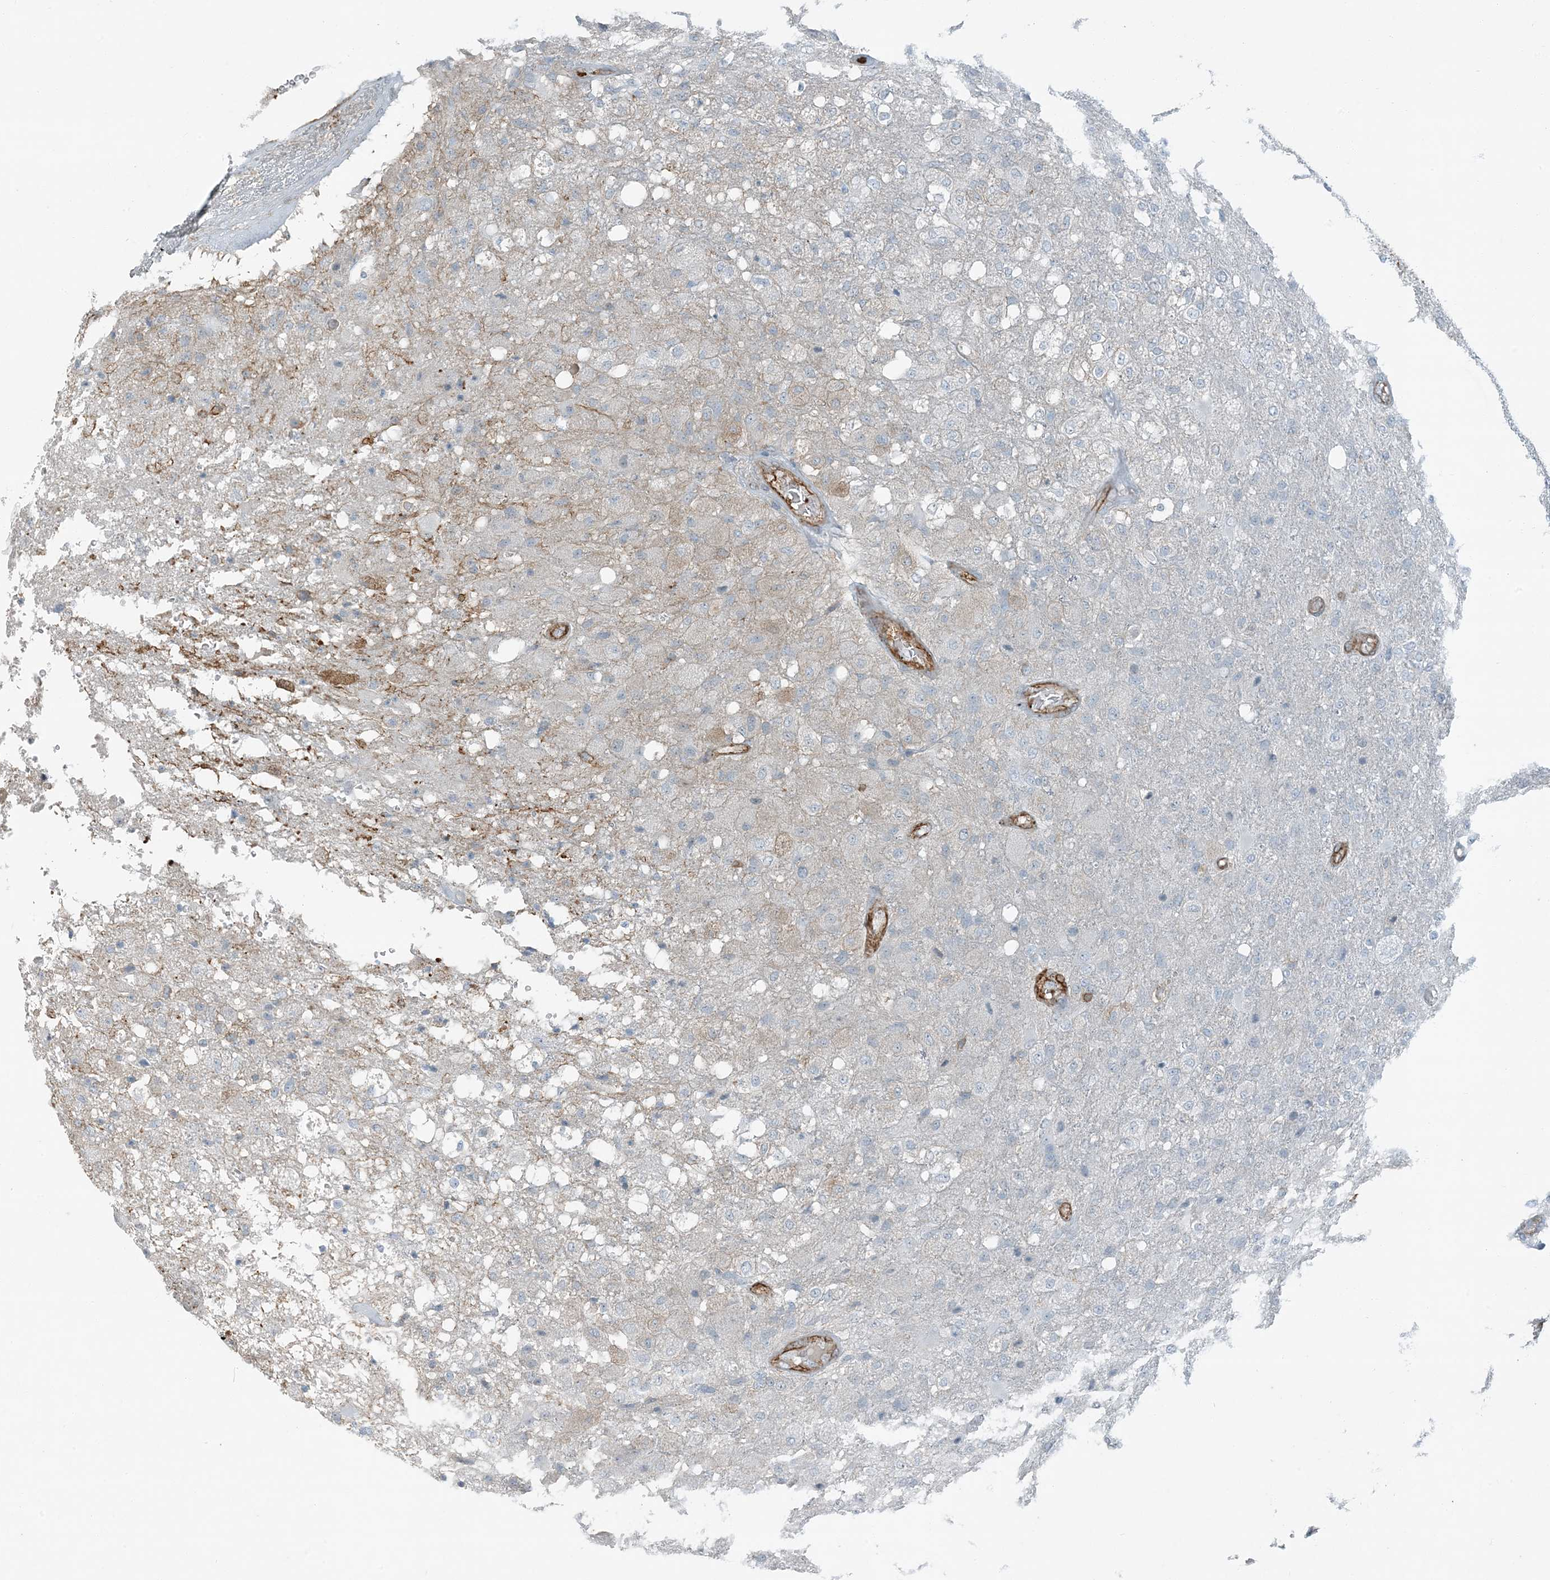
{"staining": {"intensity": "negative", "quantity": "none", "location": "none"}, "tissue": "glioma", "cell_type": "Tumor cells", "image_type": "cancer", "snomed": [{"axis": "morphology", "description": "Normal tissue, NOS"}, {"axis": "morphology", "description": "Glioma, malignant, High grade"}, {"axis": "topography", "description": "Cerebral cortex"}], "caption": "This is an immunohistochemistry (IHC) image of human glioma. There is no positivity in tumor cells.", "gene": "APOBEC3C", "patient": {"sex": "male", "age": 77}}